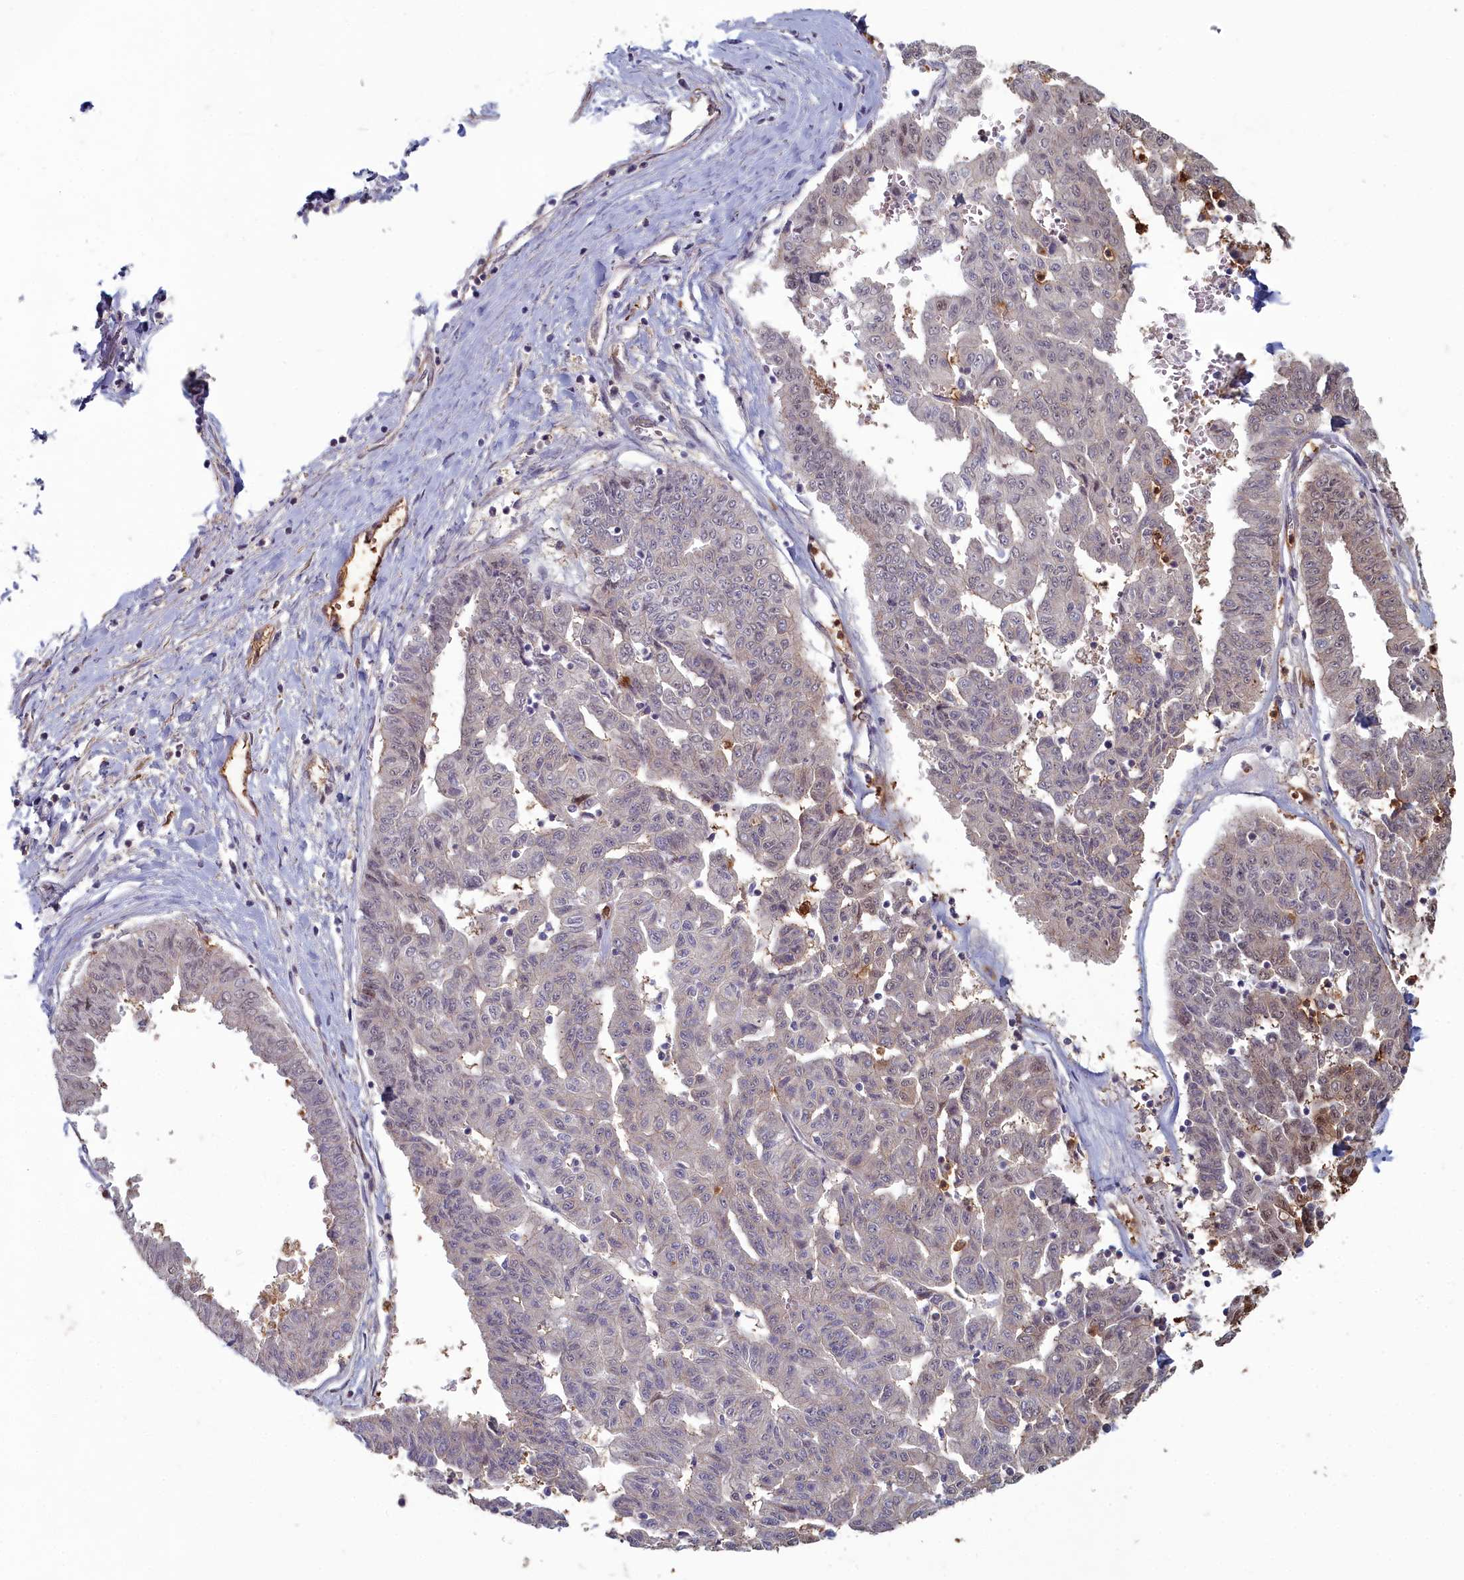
{"staining": {"intensity": "weak", "quantity": "25%-75%", "location": "cytoplasmic/membranous,nuclear"}, "tissue": "liver cancer", "cell_type": "Tumor cells", "image_type": "cancer", "snomed": [{"axis": "morphology", "description": "Cholangiocarcinoma"}, {"axis": "topography", "description": "Liver"}], "caption": "Immunohistochemical staining of human liver cancer (cholangiocarcinoma) shows low levels of weak cytoplasmic/membranous and nuclear protein positivity in approximately 25%-75% of tumor cells. (DAB (3,3'-diaminobenzidine) = brown stain, brightfield microscopy at high magnification).", "gene": "ZNF626", "patient": {"sex": "female", "age": 77}}